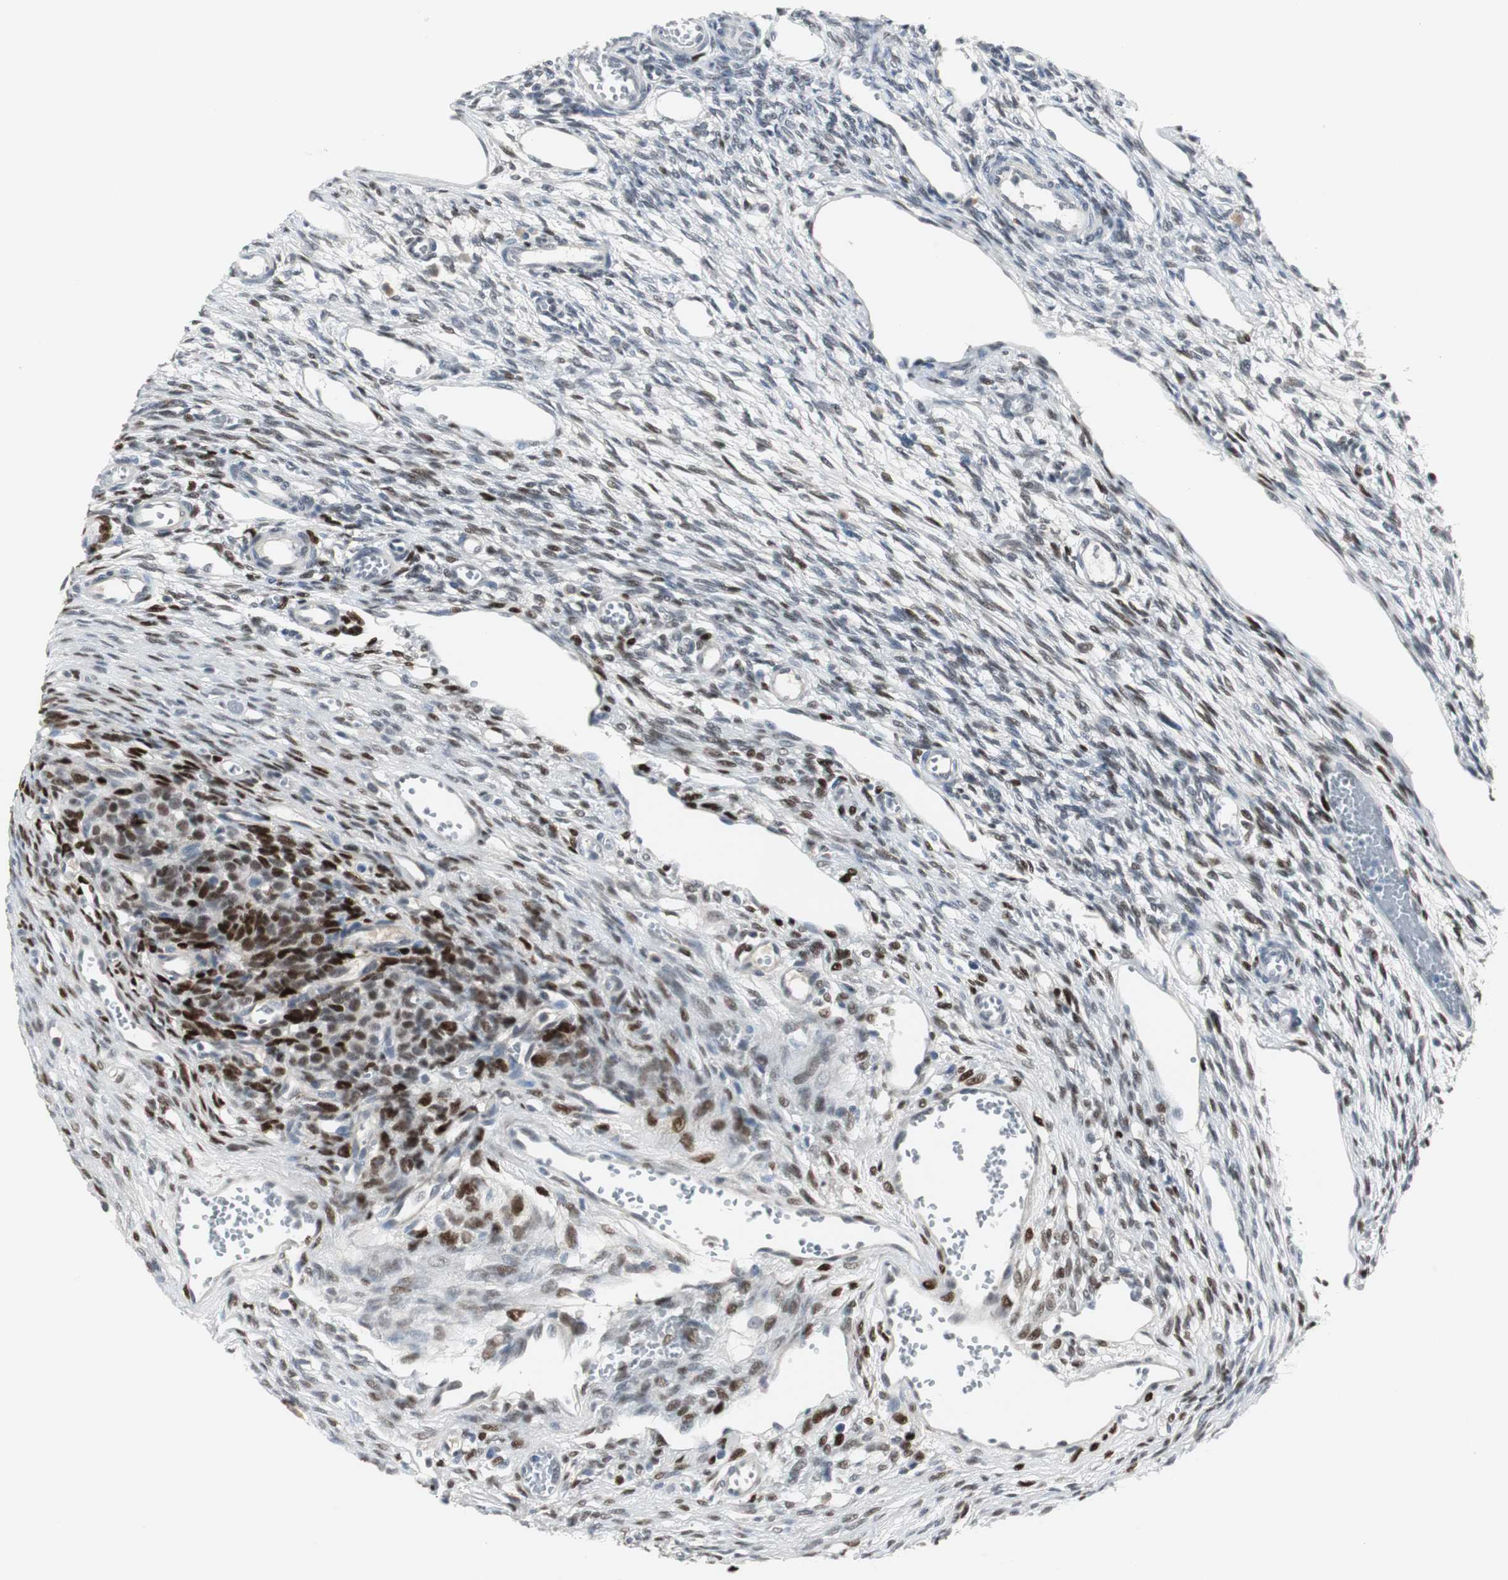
{"staining": {"intensity": "strong", "quantity": ">75%", "location": "nuclear"}, "tissue": "ovary", "cell_type": "Follicle cells", "image_type": "normal", "snomed": [{"axis": "morphology", "description": "Normal tissue, NOS"}, {"axis": "topography", "description": "Ovary"}], "caption": "Strong nuclear expression is appreciated in about >75% of follicle cells in normal ovary.", "gene": "ELK1", "patient": {"sex": "female", "age": 33}}